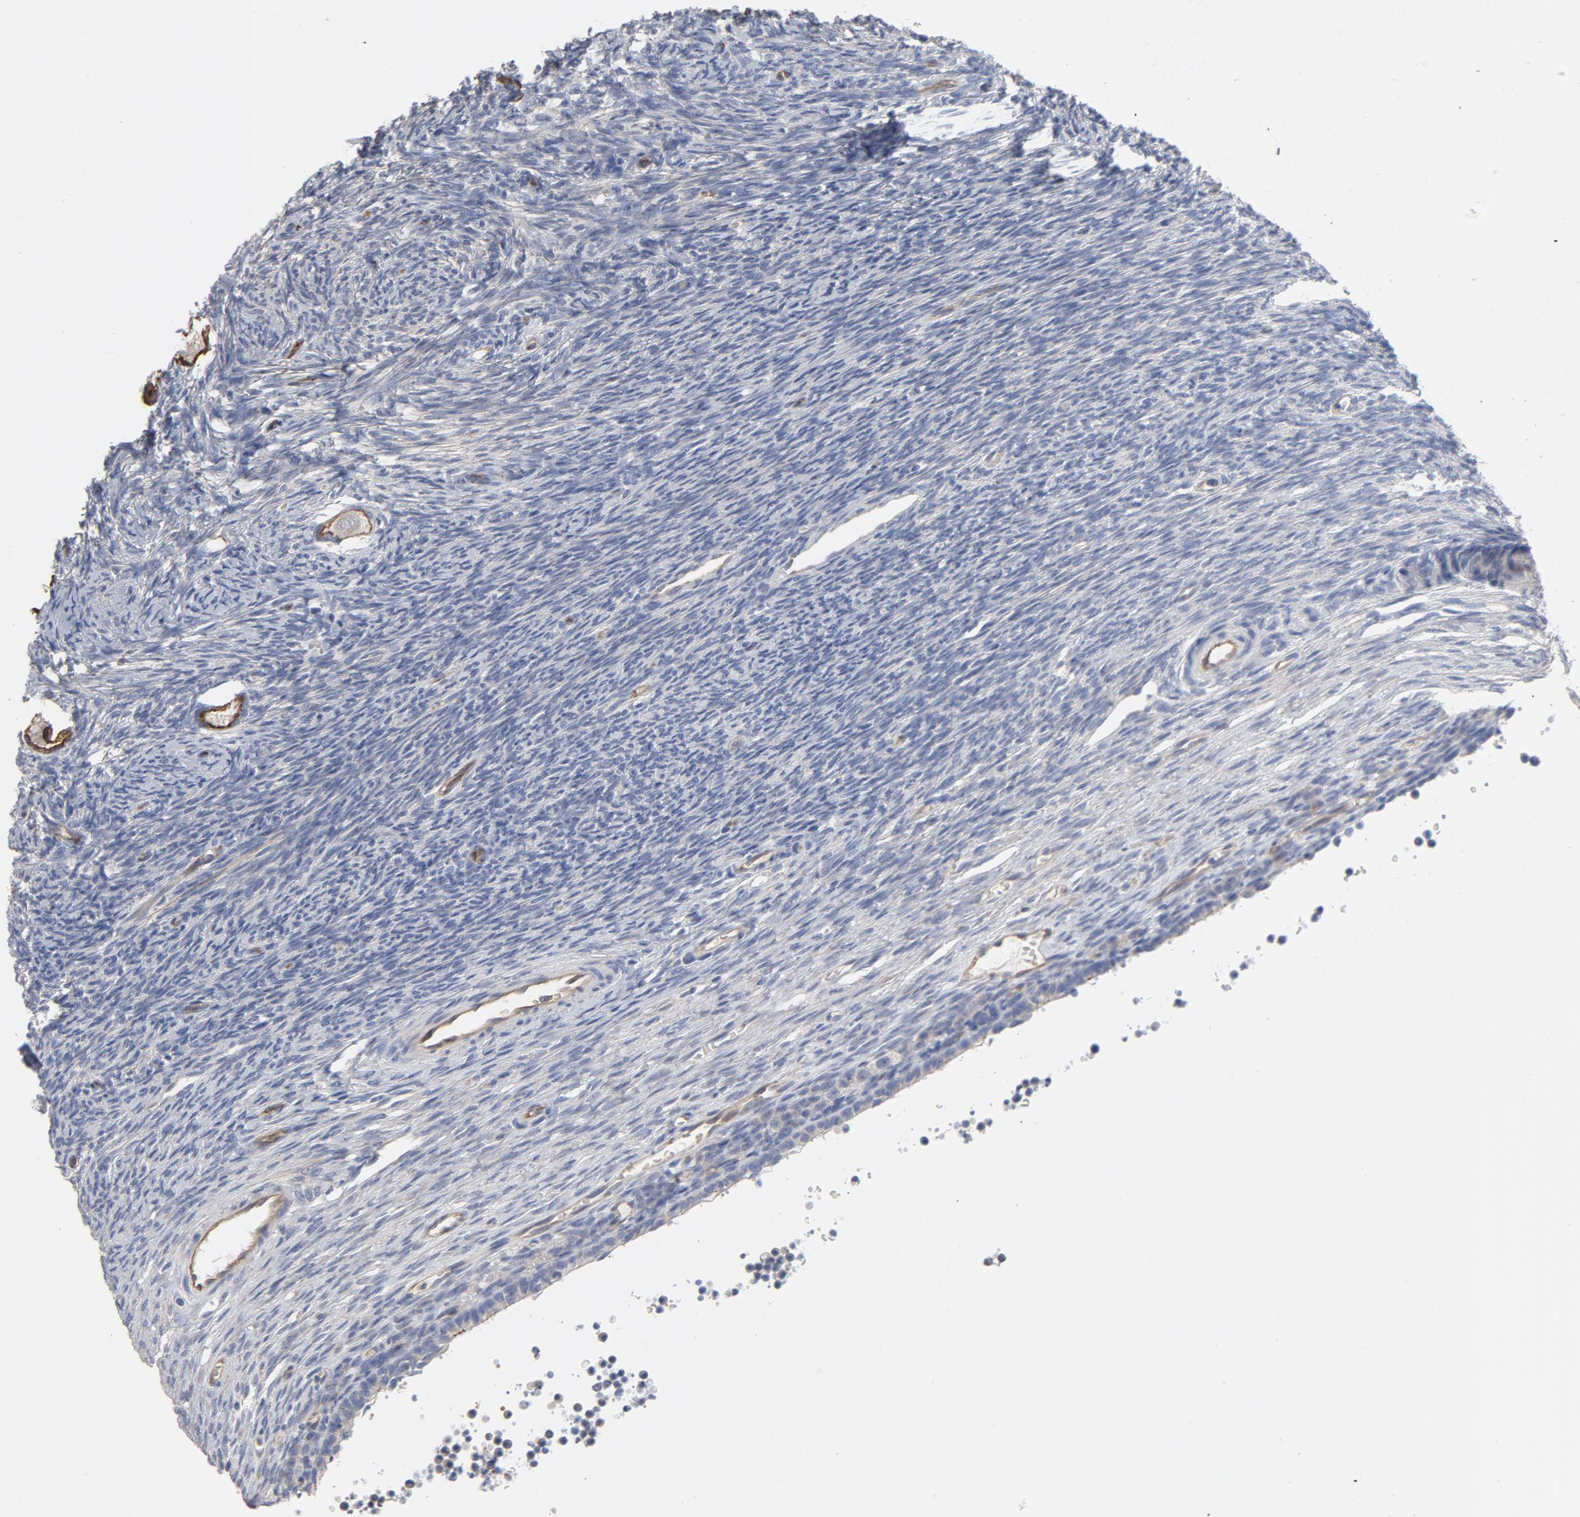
{"staining": {"intensity": "weak", "quantity": ">75%", "location": "cytoplasmic/membranous"}, "tissue": "ovary", "cell_type": "Follicle cells", "image_type": "normal", "snomed": [{"axis": "morphology", "description": "Normal tissue, NOS"}, {"axis": "topography", "description": "Ovary"}], "caption": "Normal ovary displays weak cytoplasmic/membranous staining in approximately >75% of follicle cells, visualized by immunohistochemistry. (DAB (3,3'-diaminobenzidine) = brown stain, brightfield microscopy at high magnification).", "gene": "OXA1L", "patient": {"sex": "female", "age": 27}}